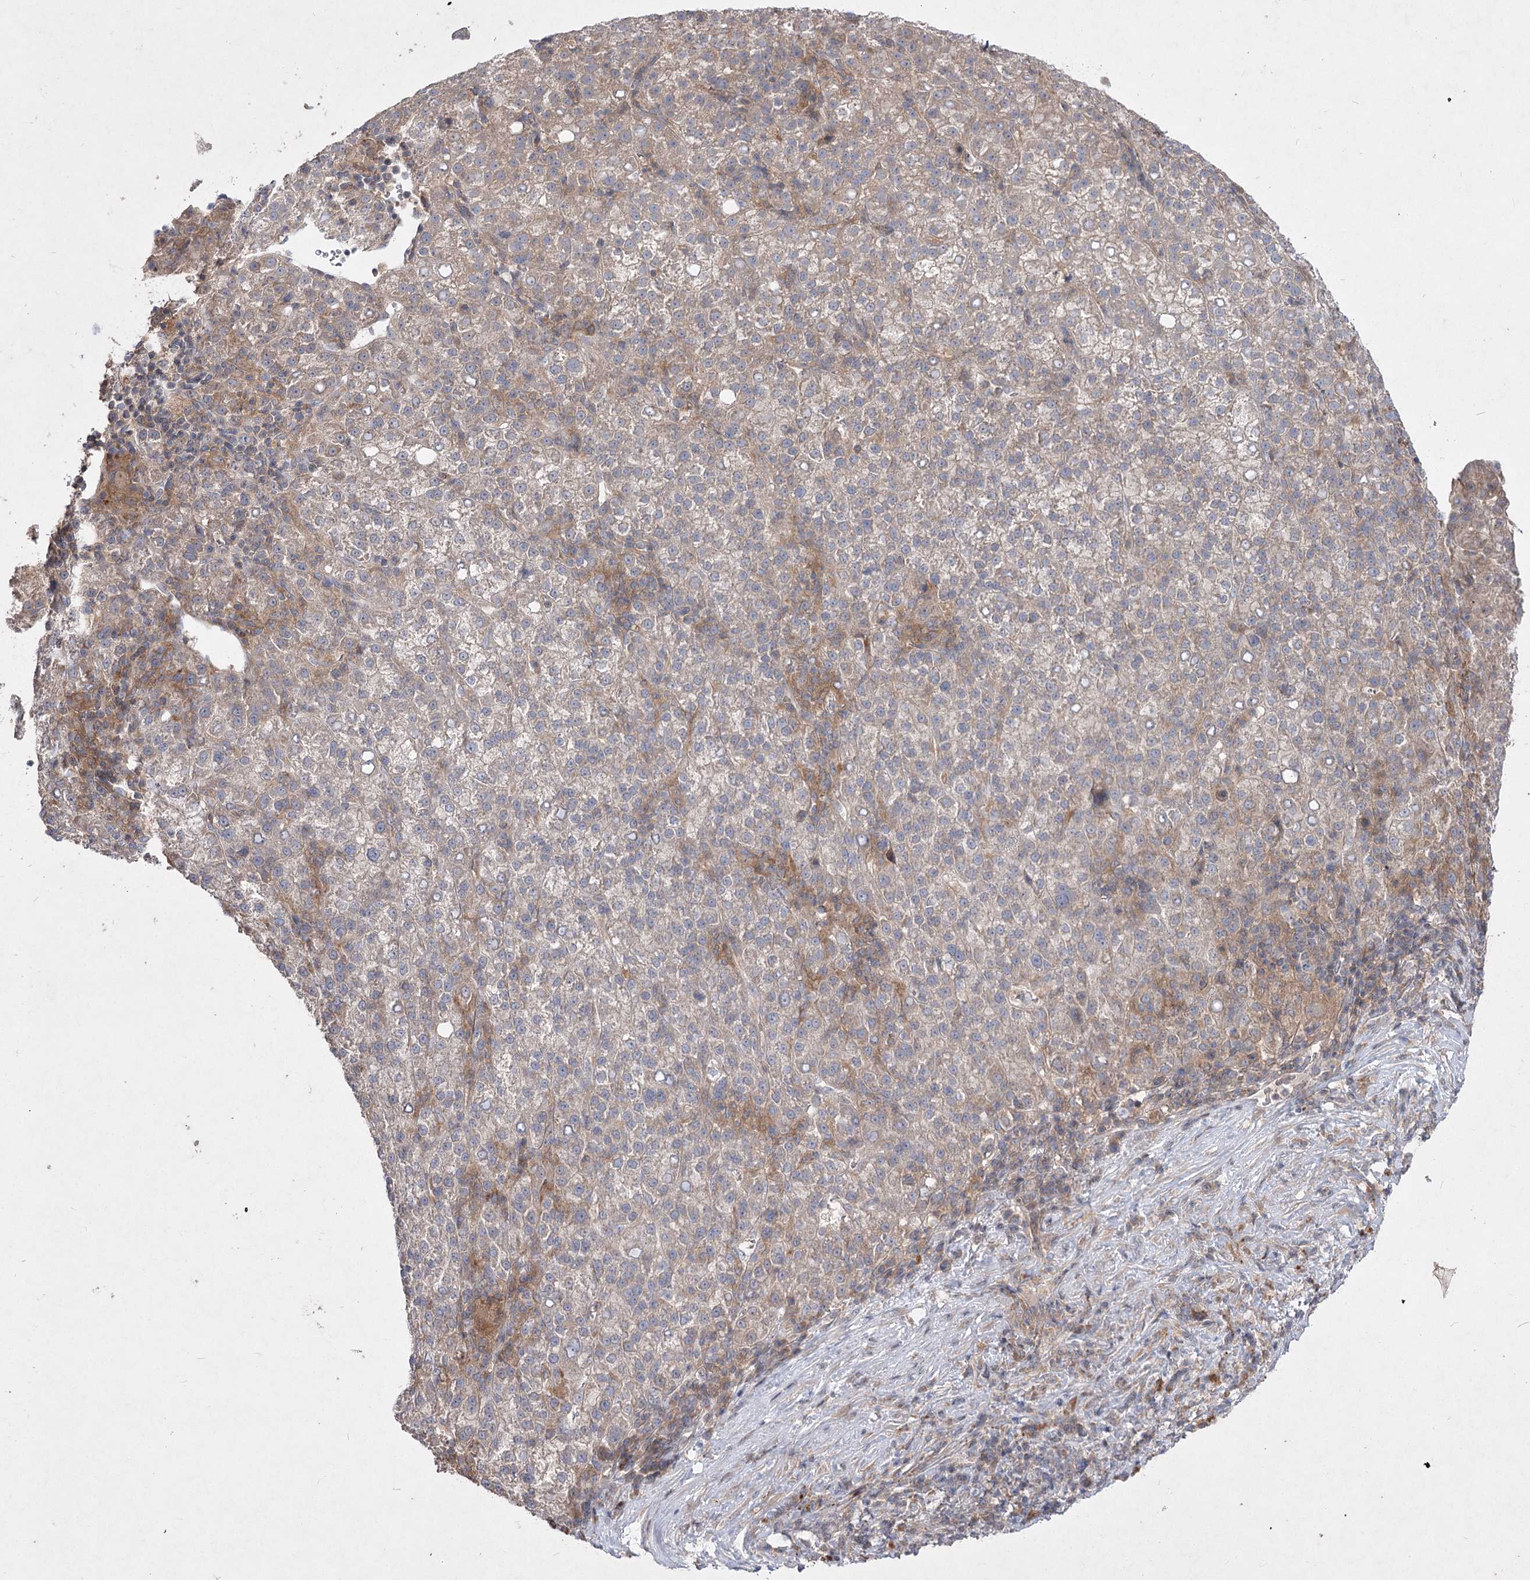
{"staining": {"intensity": "weak", "quantity": "25%-75%", "location": "cytoplasmic/membranous"}, "tissue": "liver cancer", "cell_type": "Tumor cells", "image_type": "cancer", "snomed": [{"axis": "morphology", "description": "Carcinoma, Hepatocellular, NOS"}, {"axis": "topography", "description": "Liver"}], "caption": "Brown immunohistochemical staining in liver cancer displays weak cytoplasmic/membranous positivity in approximately 25%-75% of tumor cells.", "gene": "CIB2", "patient": {"sex": "female", "age": 58}}